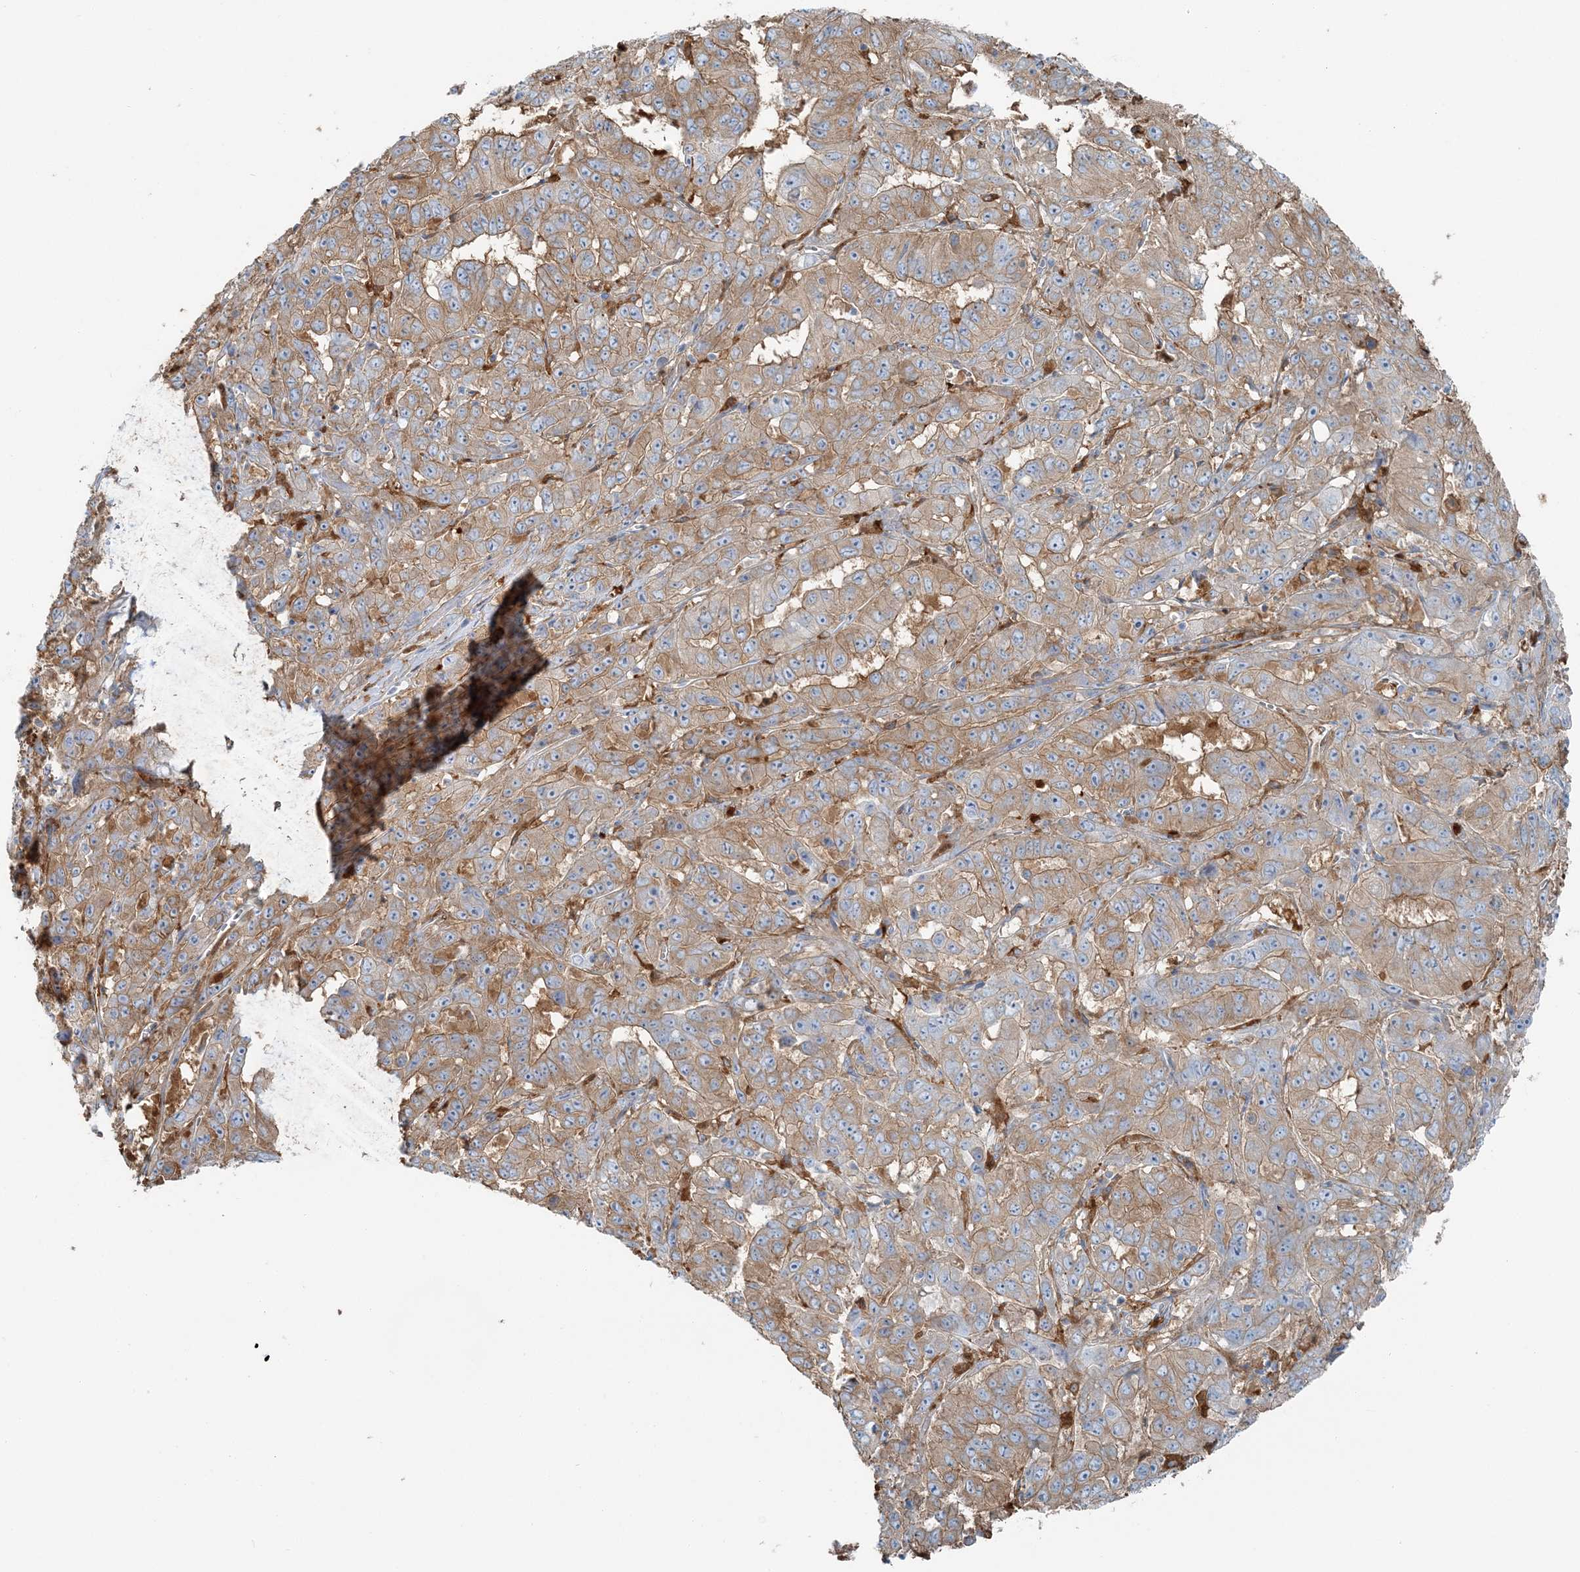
{"staining": {"intensity": "moderate", "quantity": ">75%", "location": "cytoplasmic/membranous"}, "tissue": "pancreatic cancer", "cell_type": "Tumor cells", "image_type": "cancer", "snomed": [{"axis": "morphology", "description": "Adenocarcinoma, NOS"}, {"axis": "topography", "description": "Pancreas"}], "caption": "Immunohistochemistry image of neoplastic tissue: human pancreatic cancer (adenocarcinoma) stained using immunohistochemistry (IHC) reveals medium levels of moderate protein expression localized specifically in the cytoplasmic/membranous of tumor cells, appearing as a cytoplasmic/membranous brown color.", "gene": "SNX2", "patient": {"sex": "male", "age": 63}}